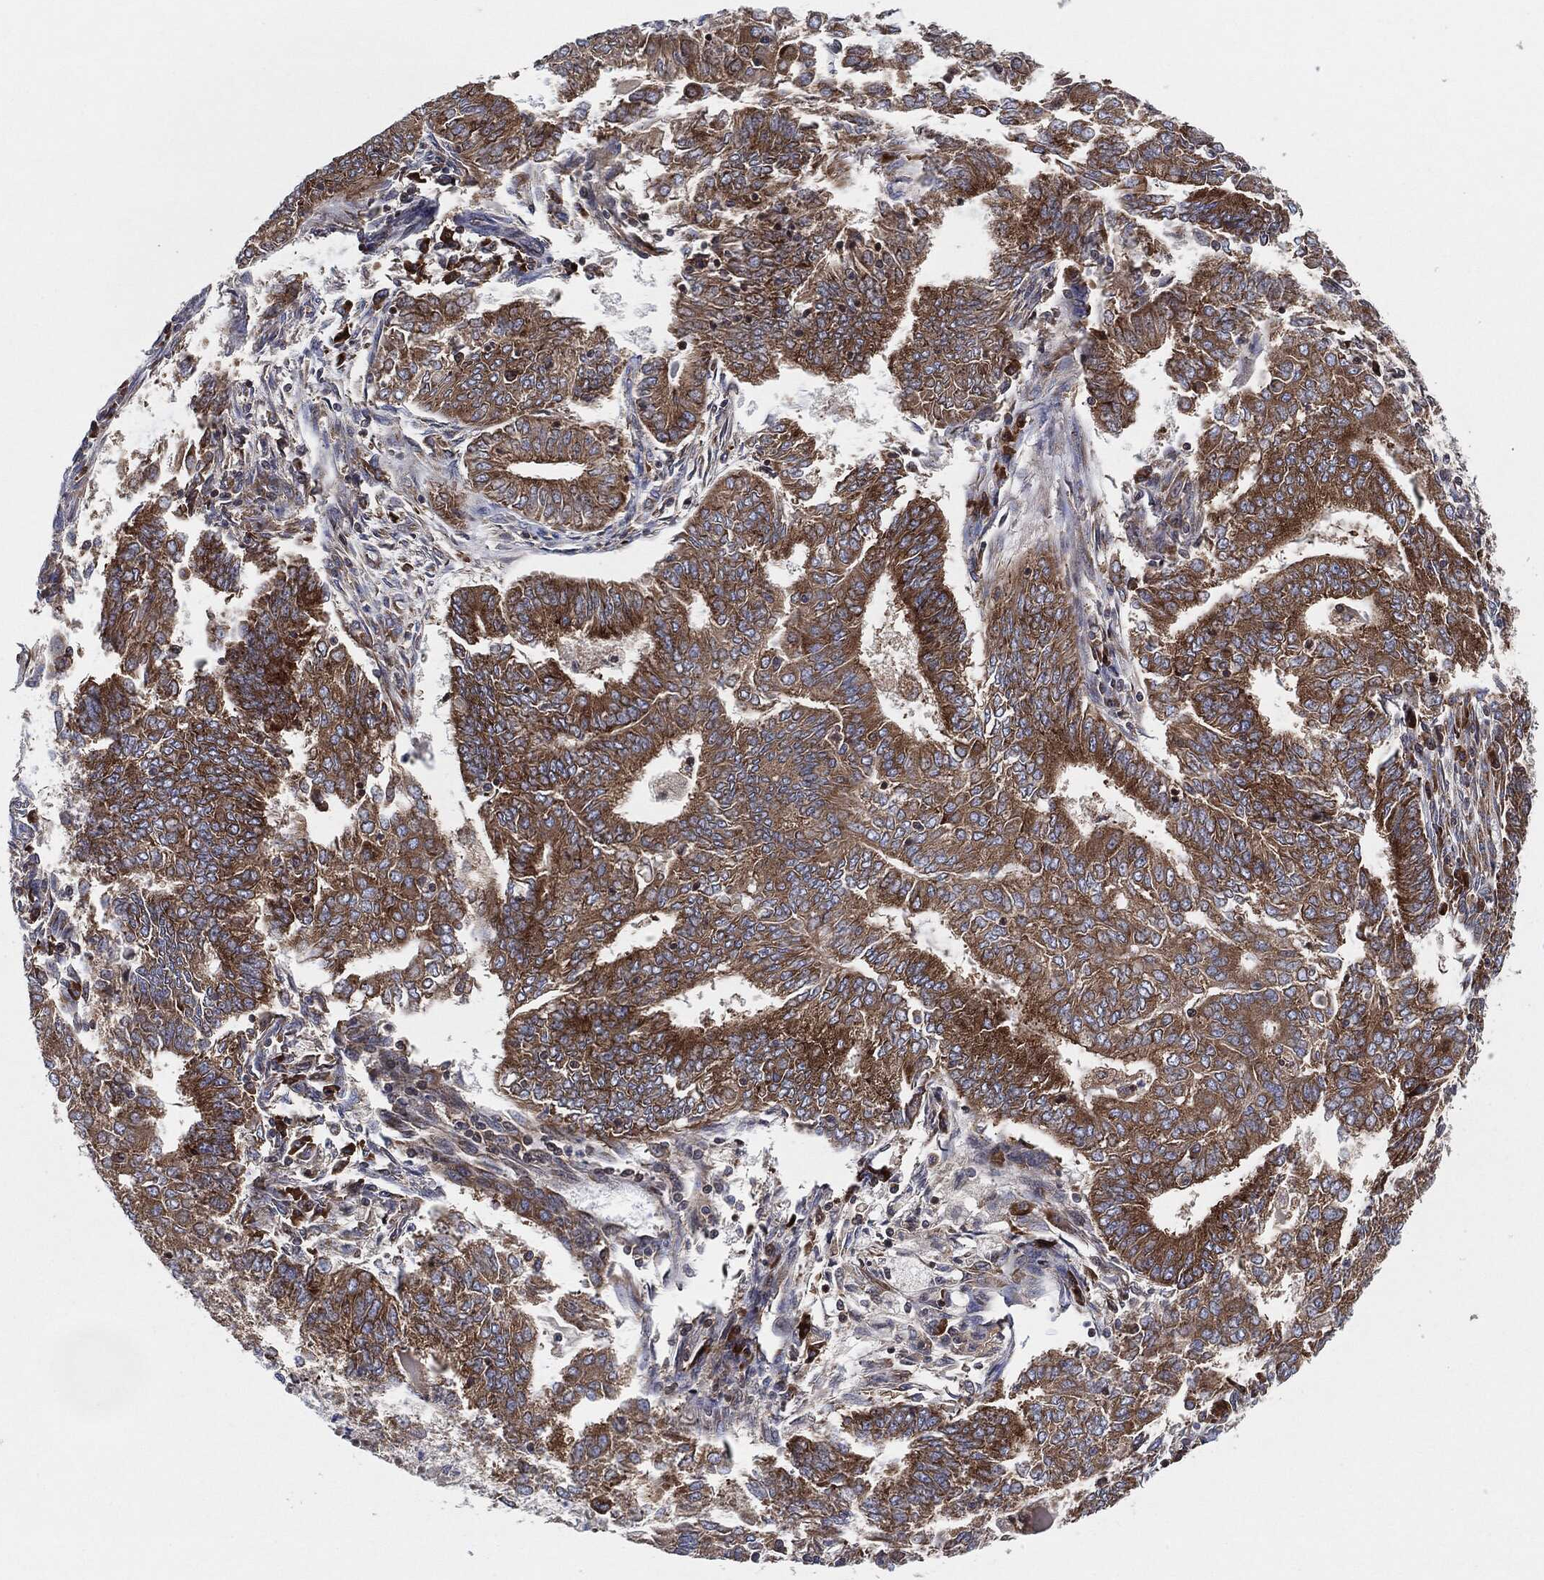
{"staining": {"intensity": "strong", "quantity": ">75%", "location": "cytoplasmic/membranous"}, "tissue": "endometrial cancer", "cell_type": "Tumor cells", "image_type": "cancer", "snomed": [{"axis": "morphology", "description": "Adenocarcinoma, NOS"}, {"axis": "topography", "description": "Endometrium"}], "caption": "Immunohistochemistry of adenocarcinoma (endometrial) shows high levels of strong cytoplasmic/membranous positivity in approximately >75% of tumor cells.", "gene": "EIF2S2", "patient": {"sex": "female", "age": 62}}